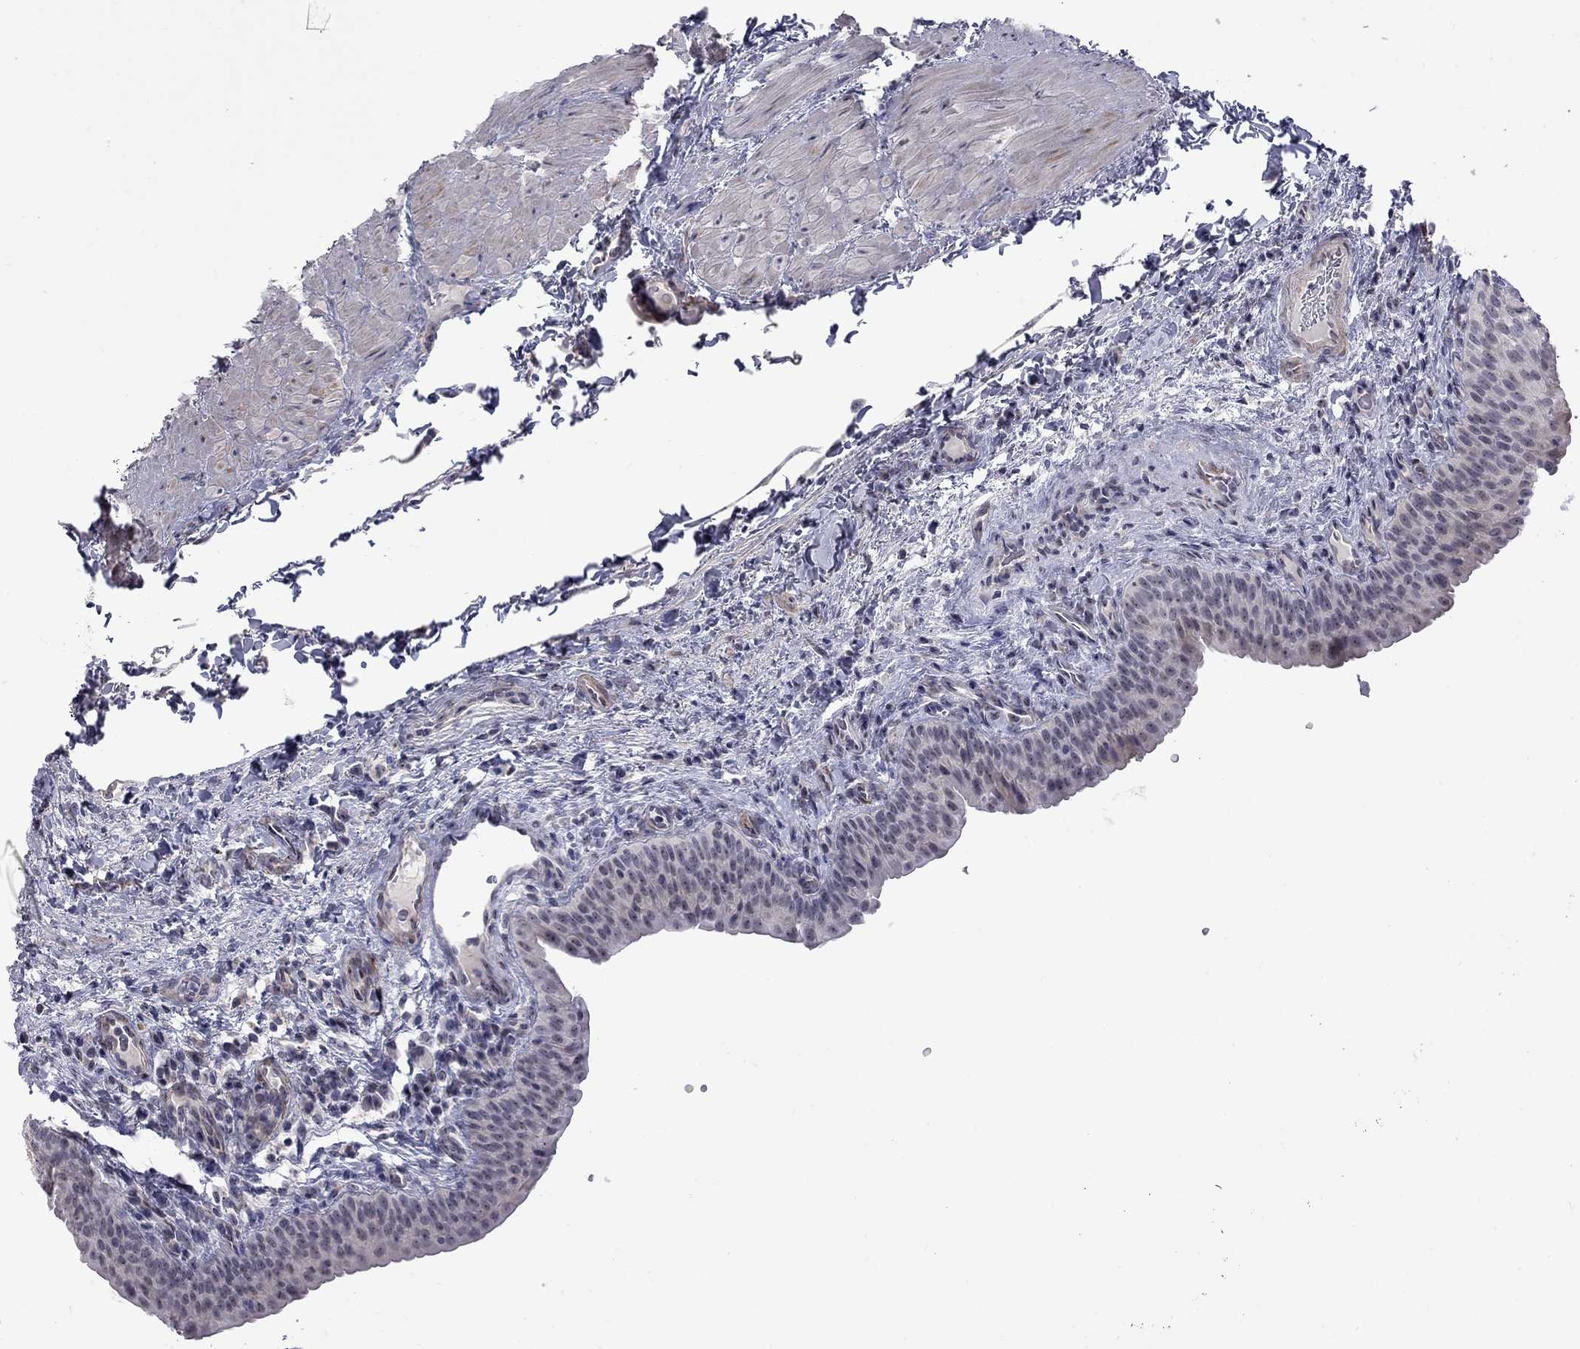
{"staining": {"intensity": "negative", "quantity": "none", "location": "none"}, "tissue": "urinary bladder", "cell_type": "Urothelial cells", "image_type": "normal", "snomed": [{"axis": "morphology", "description": "Normal tissue, NOS"}, {"axis": "topography", "description": "Urinary bladder"}], "caption": "Urinary bladder was stained to show a protein in brown. There is no significant staining in urothelial cells. Brightfield microscopy of immunohistochemistry stained with DAB (3,3'-diaminobenzidine) (brown) and hematoxylin (blue), captured at high magnification.", "gene": "GSG1L", "patient": {"sex": "male", "age": 66}}